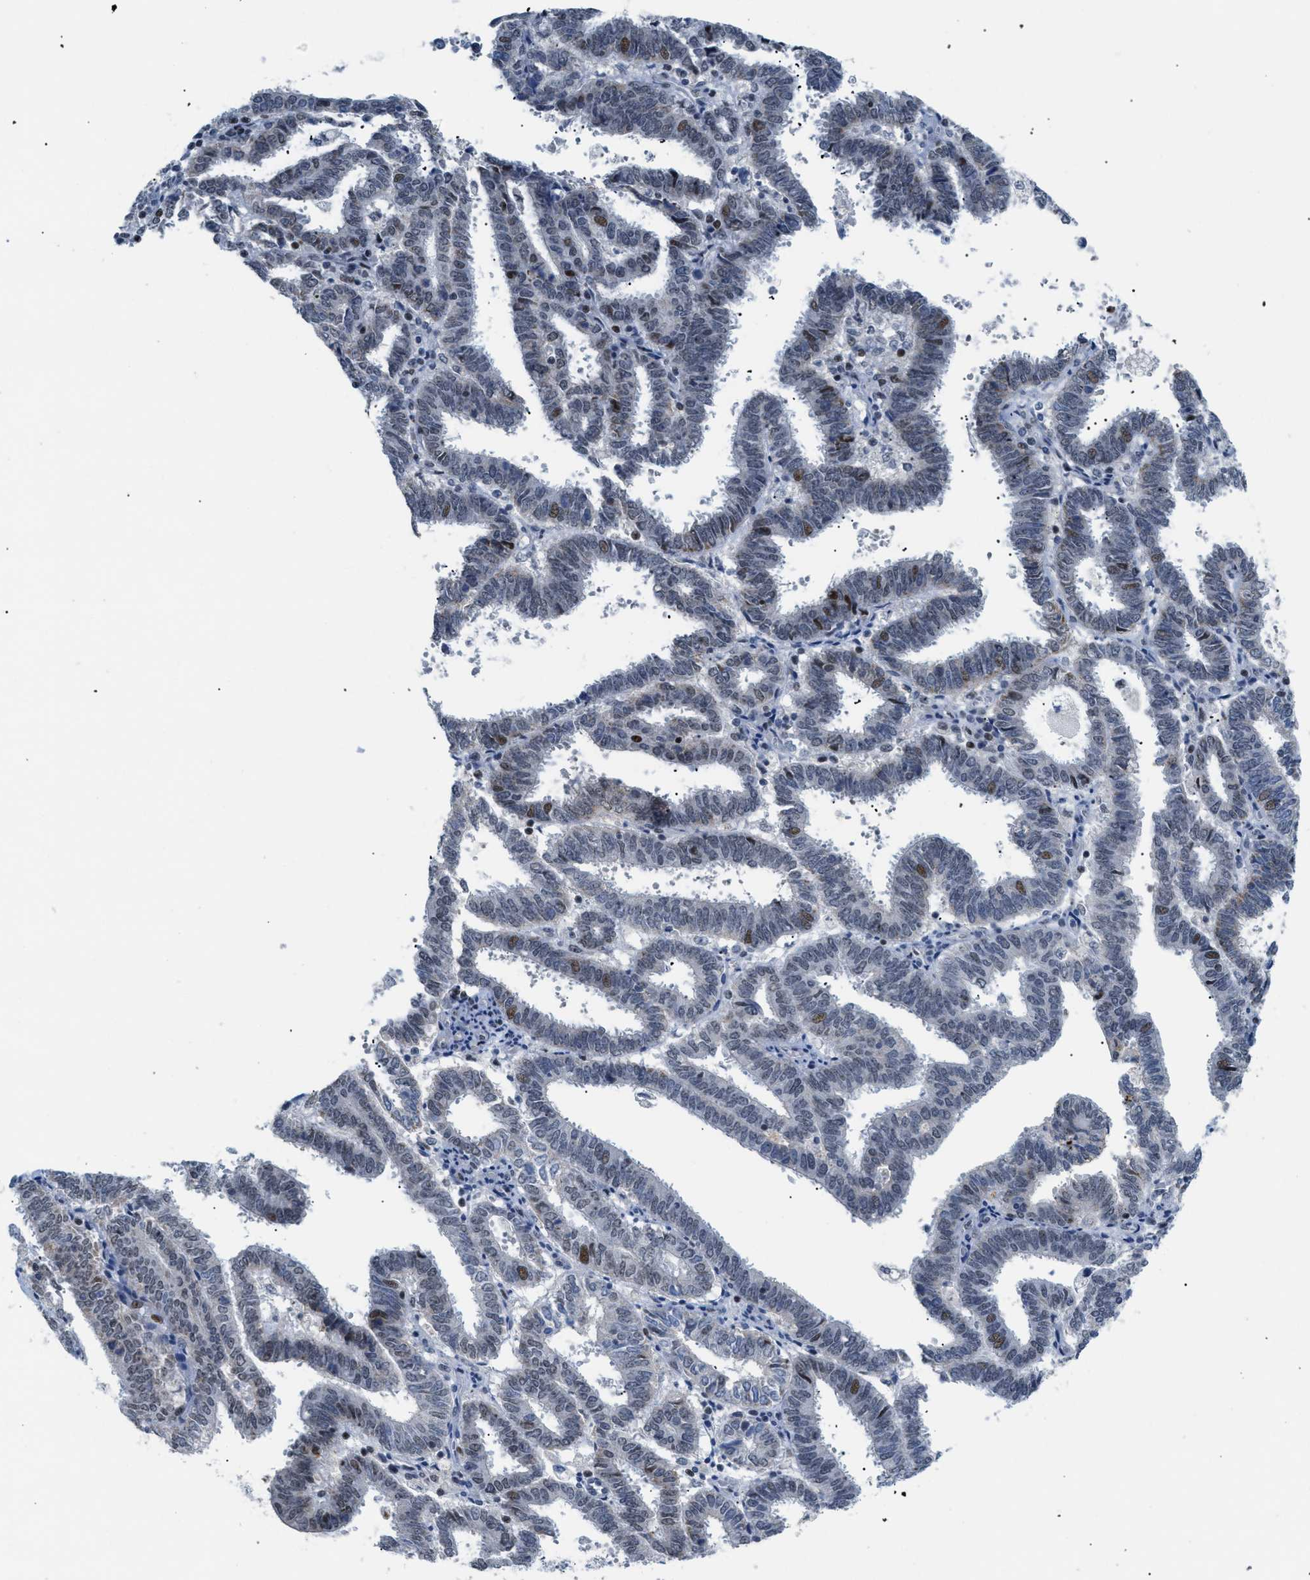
{"staining": {"intensity": "moderate", "quantity": "<25%", "location": "nuclear"}, "tissue": "endometrial cancer", "cell_type": "Tumor cells", "image_type": "cancer", "snomed": [{"axis": "morphology", "description": "Adenocarcinoma, NOS"}, {"axis": "topography", "description": "Uterus"}], "caption": "A micrograph of human adenocarcinoma (endometrial) stained for a protein exhibits moderate nuclear brown staining in tumor cells.", "gene": "MED1", "patient": {"sex": "female", "age": 83}}